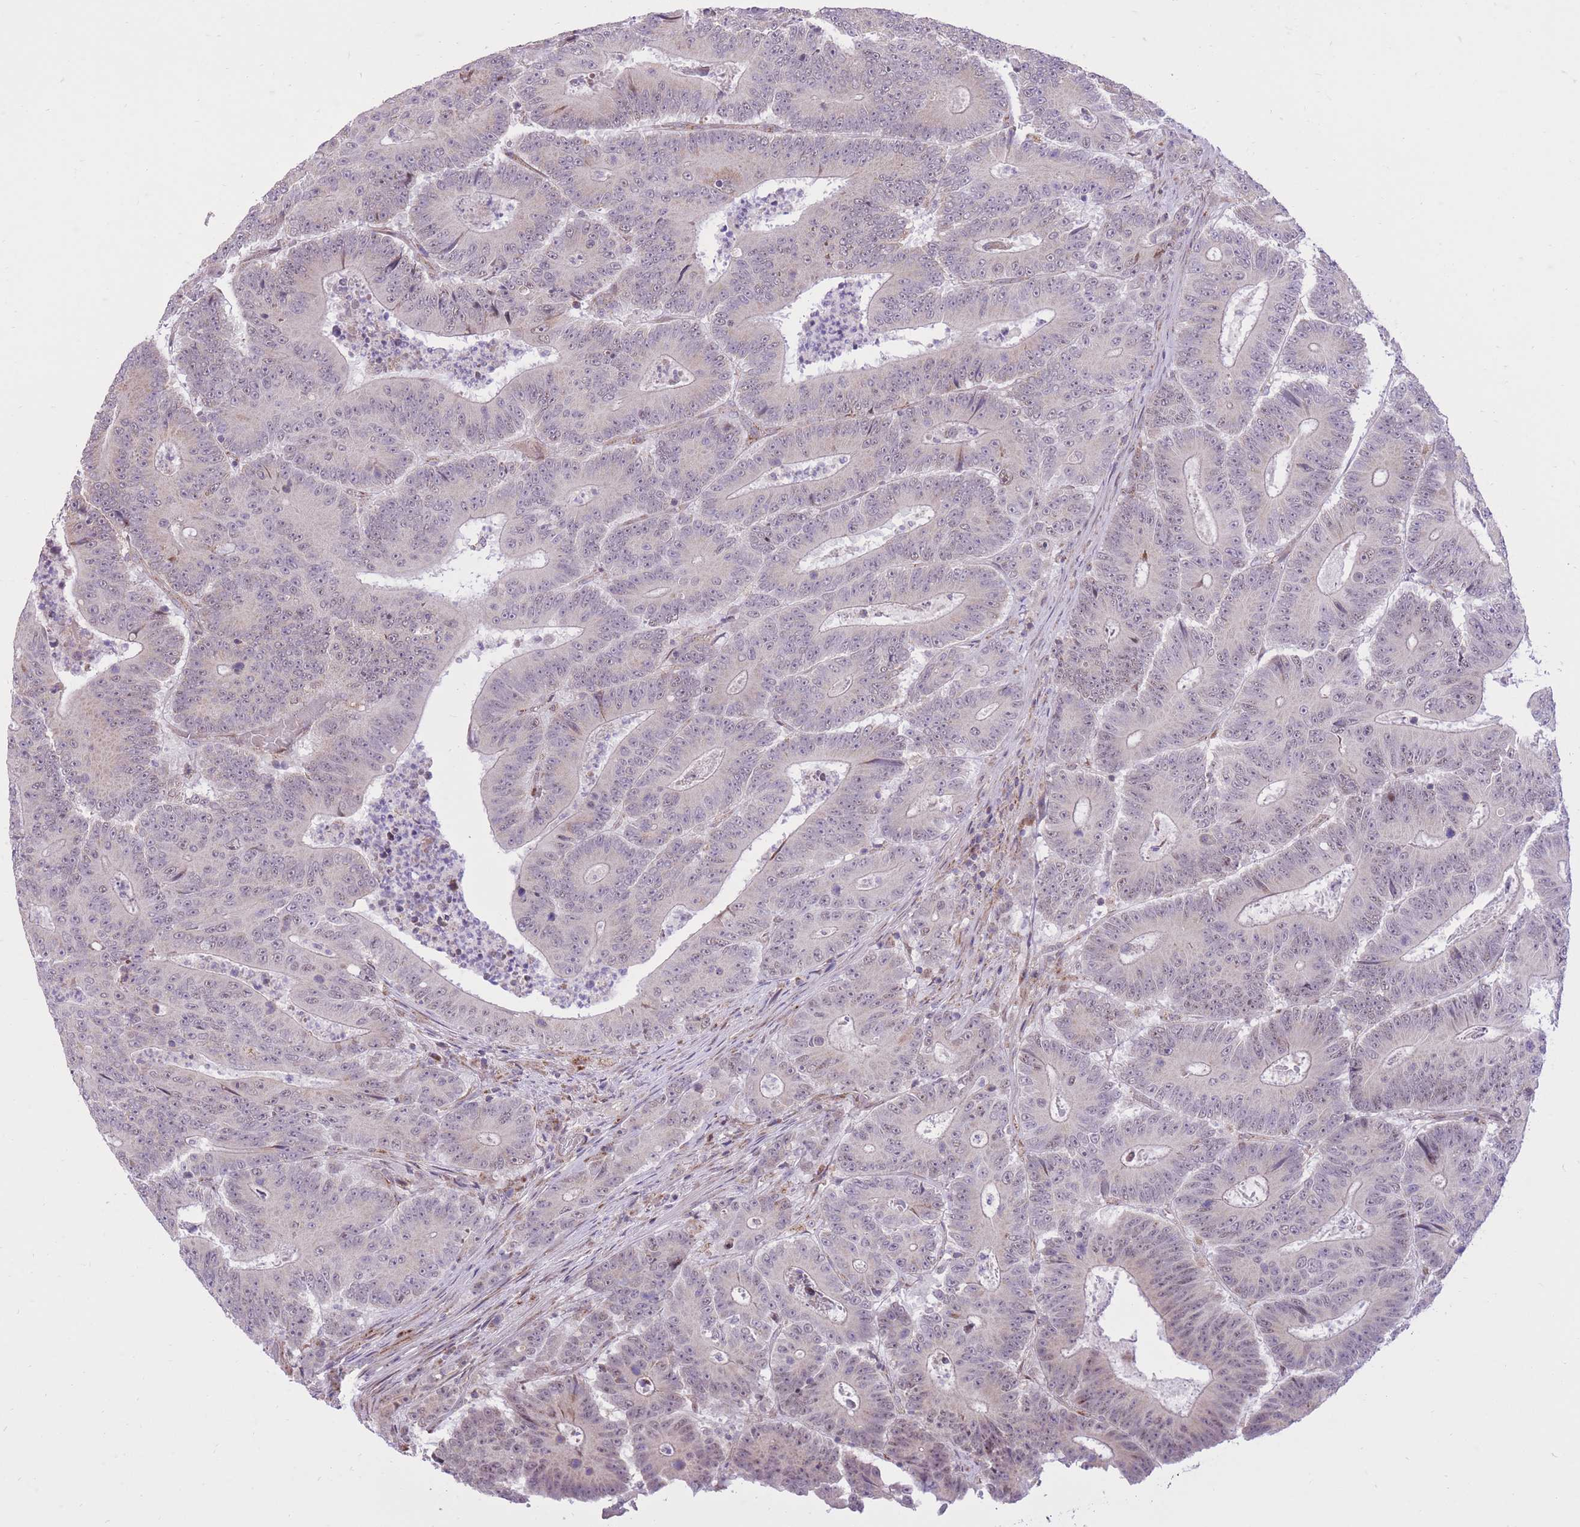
{"staining": {"intensity": "negative", "quantity": "none", "location": "none"}, "tissue": "colorectal cancer", "cell_type": "Tumor cells", "image_type": "cancer", "snomed": [{"axis": "morphology", "description": "Adenocarcinoma, NOS"}, {"axis": "topography", "description": "Colon"}], "caption": "Colorectal adenocarcinoma was stained to show a protein in brown. There is no significant positivity in tumor cells.", "gene": "SLC4A4", "patient": {"sex": "male", "age": 83}}